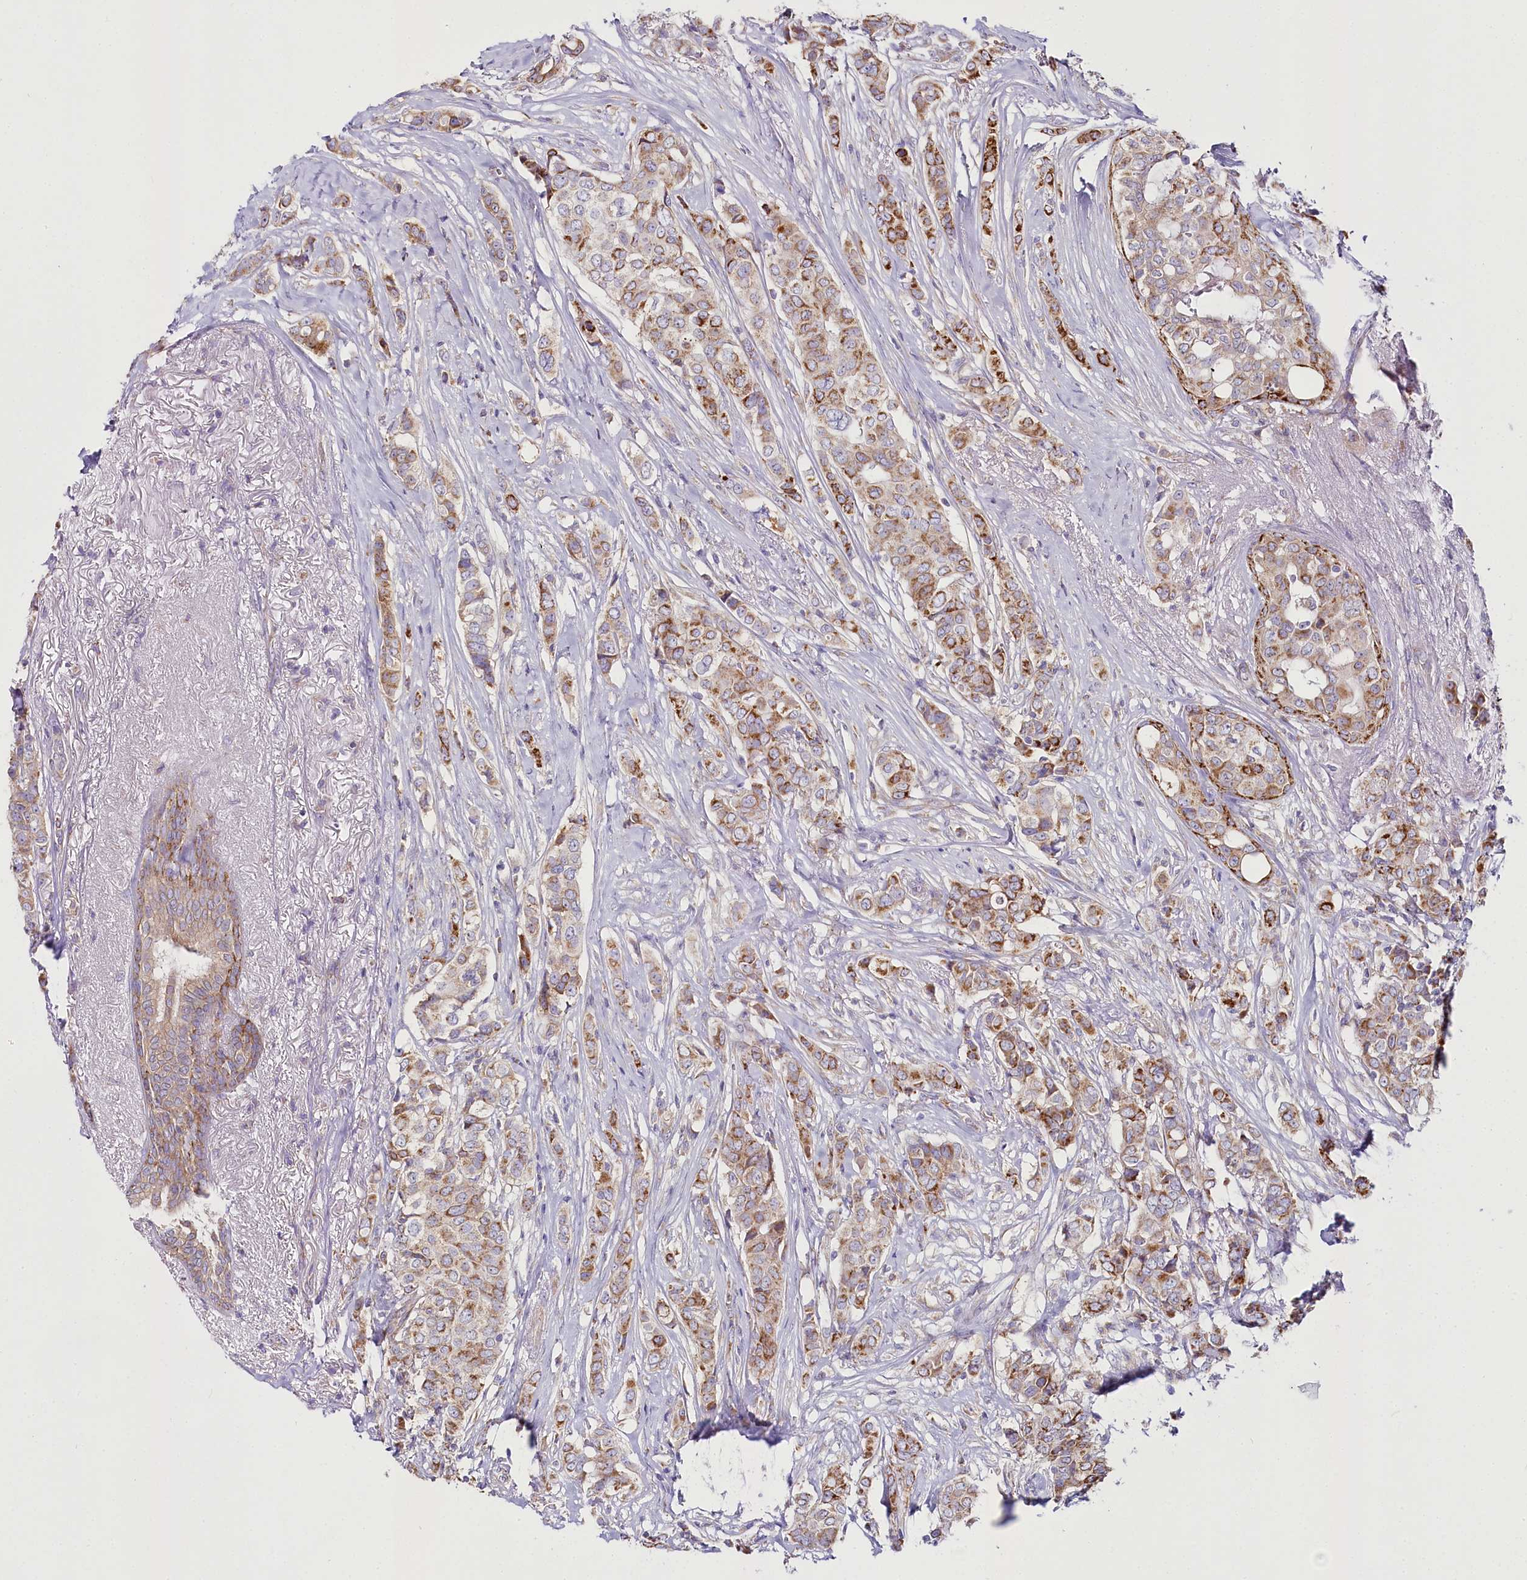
{"staining": {"intensity": "moderate", "quantity": ">75%", "location": "cytoplasmic/membranous"}, "tissue": "breast cancer", "cell_type": "Tumor cells", "image_type": "cancer", "snomed": [{"axis": "morphology", "description": "Lobular carcinoma"}, {"axis": "topography", "description": "Breast"}], "caption": "About >75% of tumor cells in lobular carcinoma (breast) exhibit moderate cytoplasmic/membranous protein positivity as visualized by brown immunohistochemical staining.", "gene": "THUMPD3", "patient": {"sex": "female", "age": 51}}